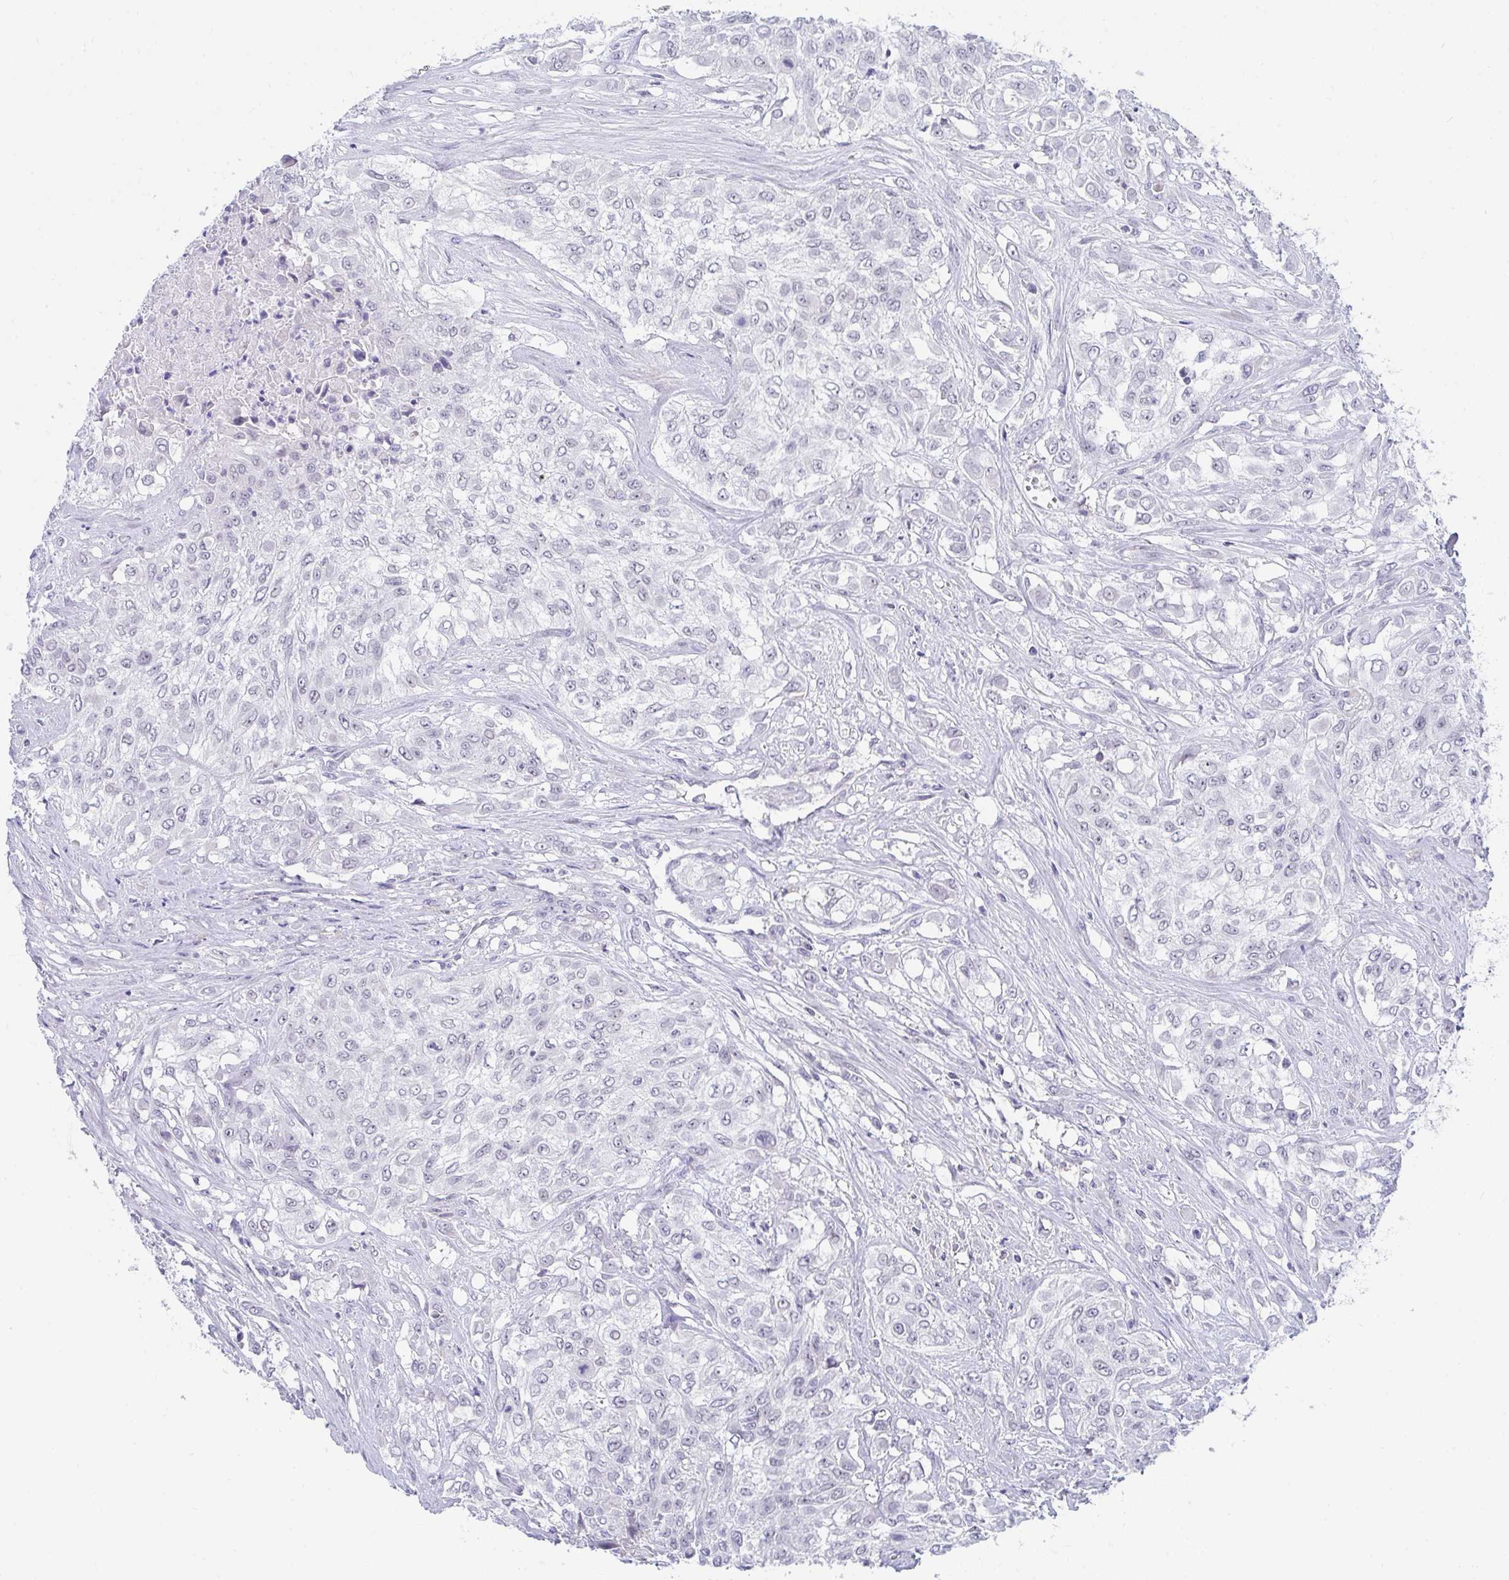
{"staining": {"intensity": "weak", "quantity": "<25%", "location": "nuclear"}, "tissue": "urothelial cancer", "cell_type": "Tumor cells", "image_type": "cancer", "snomed": [{"axis": "morphology", "description": "Urothelial carcinoma, High grade"}, {"axis": "topography", "description": "Urinary bladder"}], "caption": "This is an immunohistochemistry (IHC) photomicrograph of urothelial cancer. There is no staining in tumor cells.", "gene": "DAOA", "patient": {"sex": "male", "age": 57}}